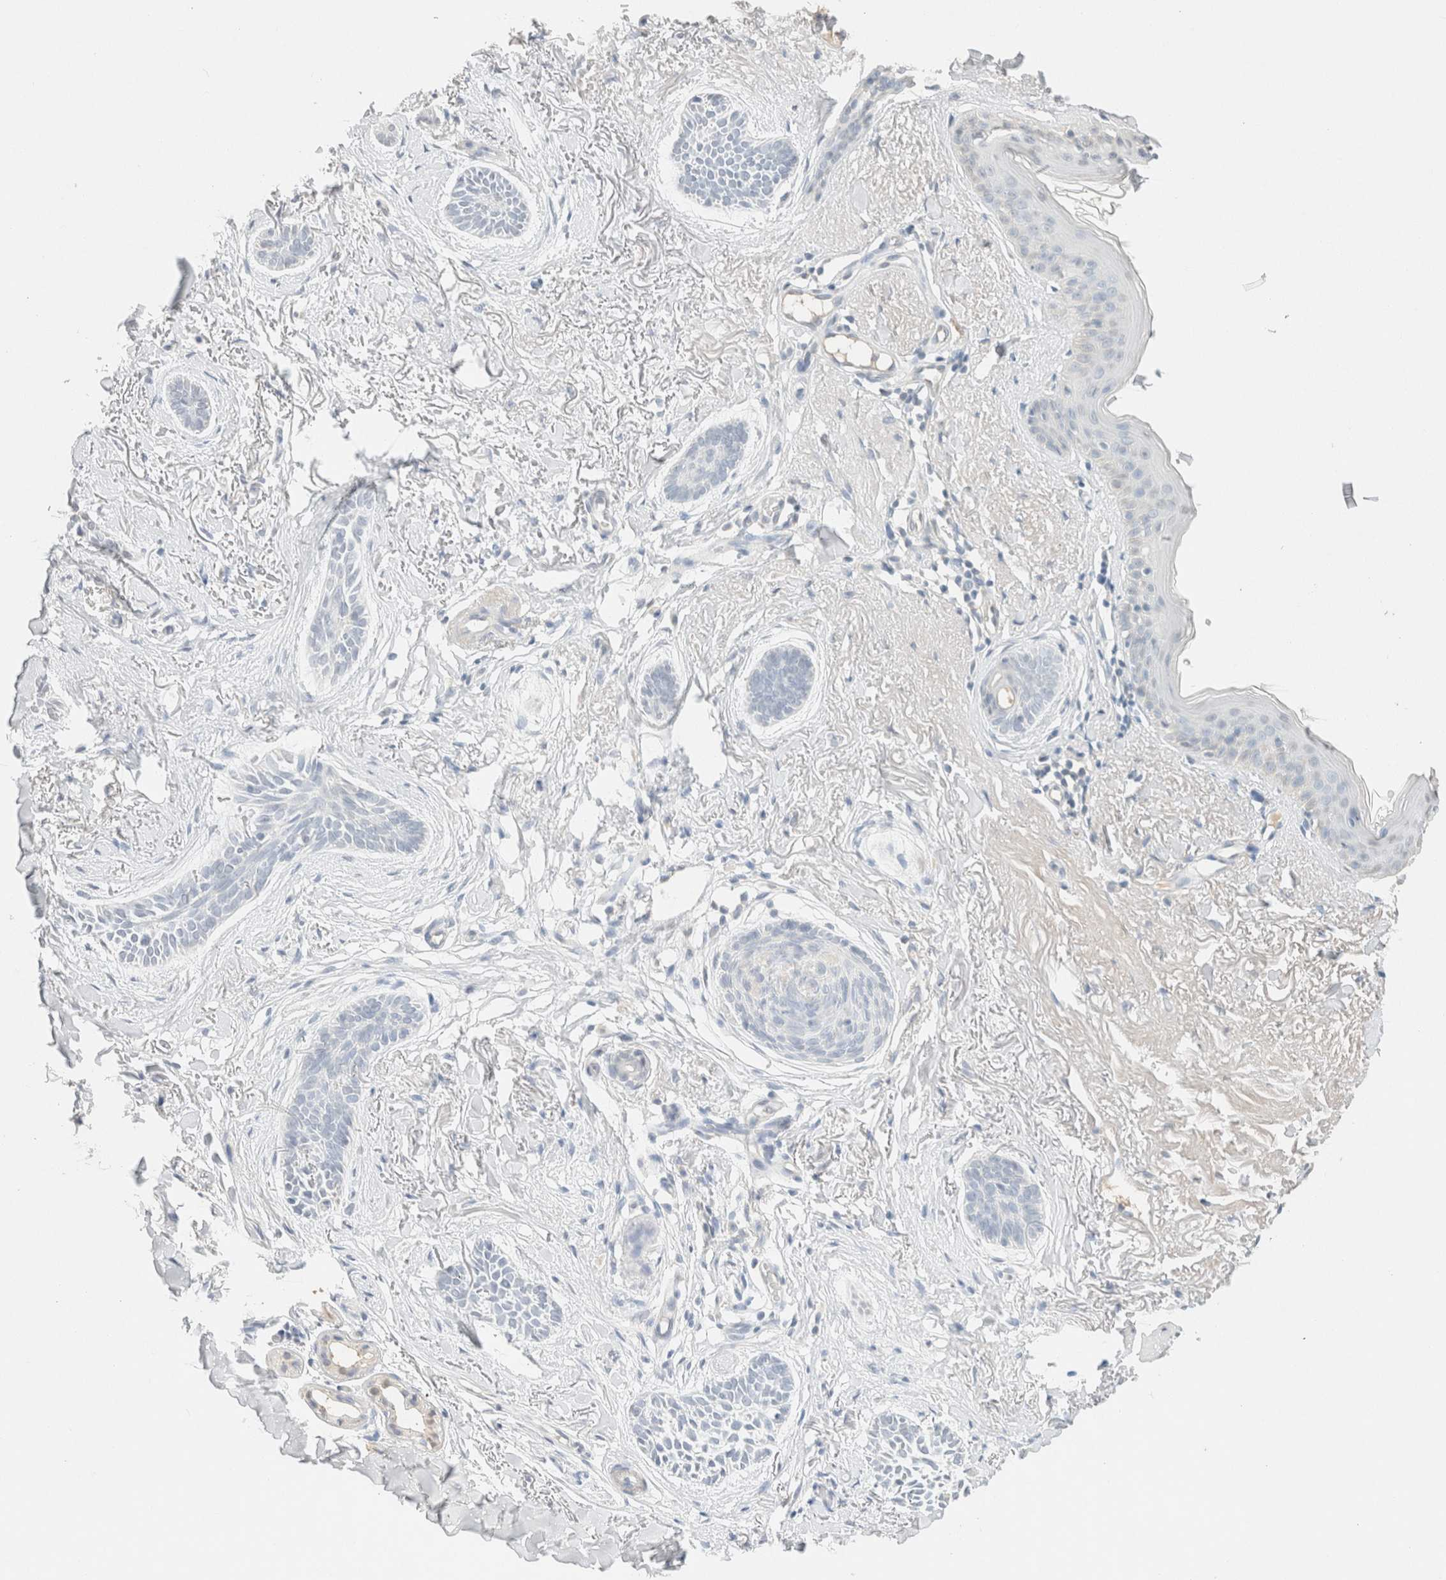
{"staining": {"intensity": "negative", "quantity": "none", "location": "none"}, "tissue": "skin cancer", "cell_type": "Tumor cells", "image_type": "cancer", "snomed": [{"axis": "morphology", "description": "Basal cell carcinoma"}, {"axis": "topography", "description": "Skin"}], "caption": "The micrograph exhibits no significant staining in tumor cells of skin cancer (basal cell carcinoma).", "gene": "CPA1", "patient": {"sex": "female", "age": 84}}